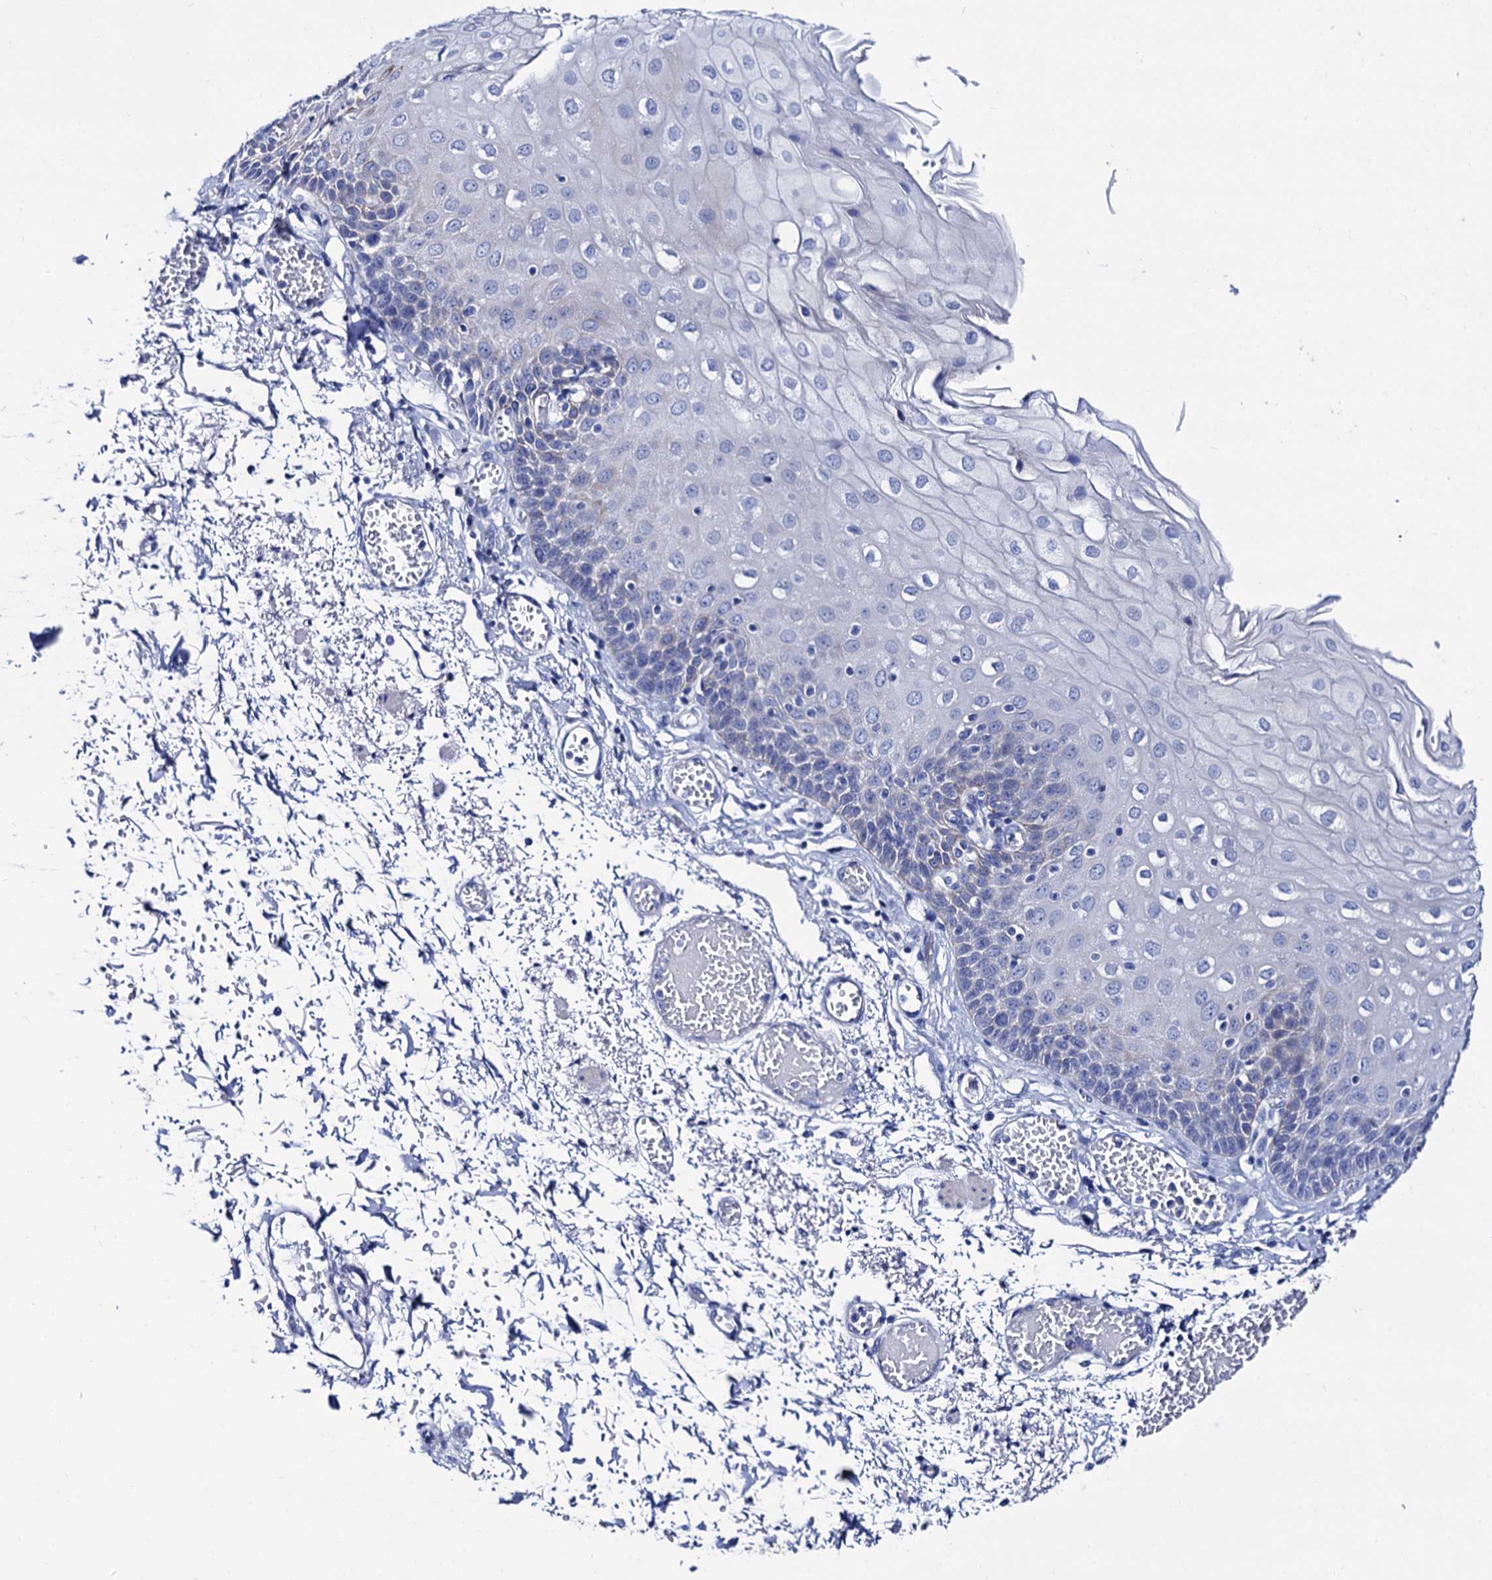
{"staining": {"intensity": "negative", "quantity": "none", "location": "none"}, "tissue": "esophagus", "cell_type": "Squamous epithelial cells", "image_type": "normal", "snomed": [{"axis": "morphology", "description": "Normal tissue, NOS"}, {"axis": "topography", "description": "Esophagus"}], "caption": "This is an IHC micrograph of benign esophagus. There is no expression in squamous epithelial cells.", "gene": "RAB3IP", "patient": {"sex": "male", "age": 81}}